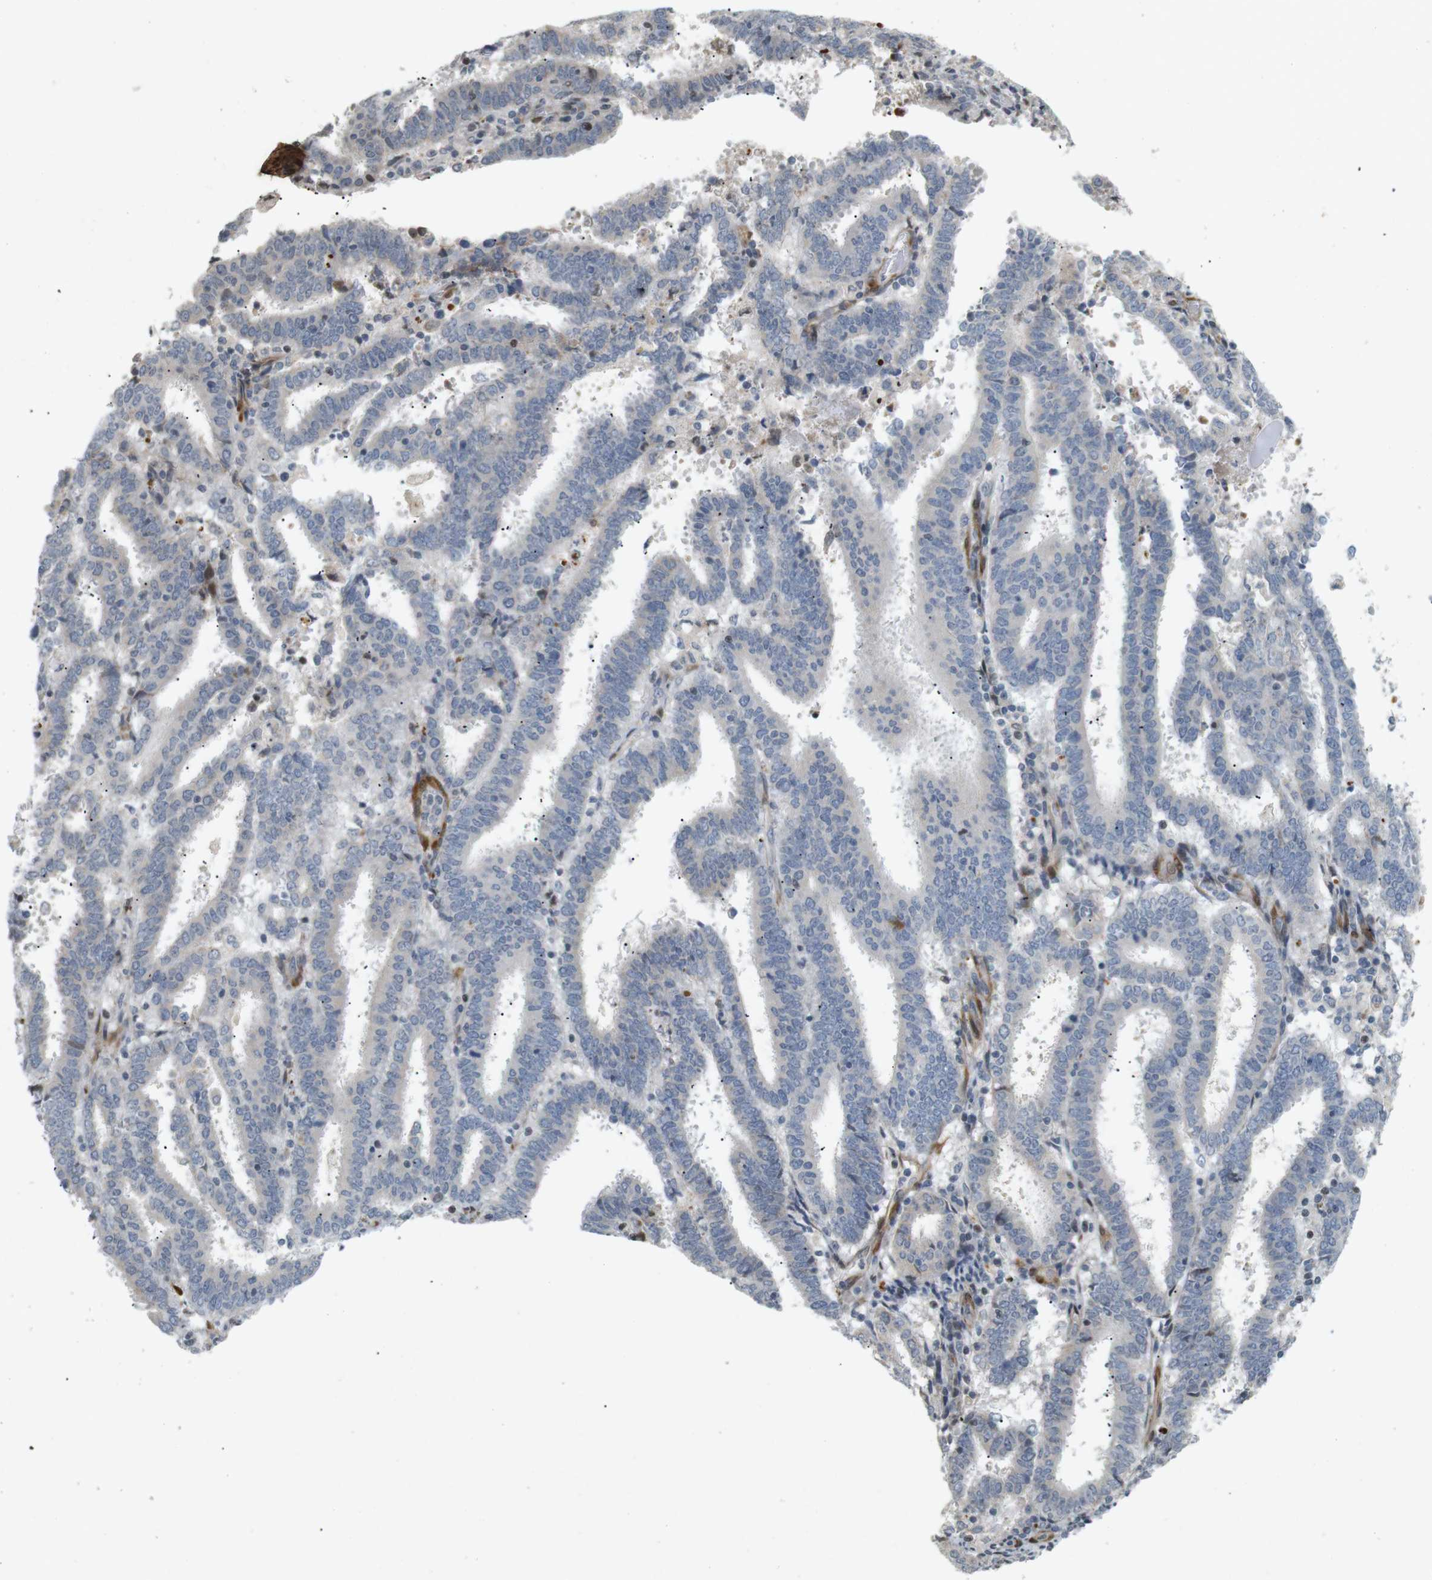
{"staining": {"intensity": "weak", "quantity": "<25%", "location": "cytoplasmic/membranous"}, "tissue": "endometrial cancer", "cell_type": "Tumor cells", "image_type": "cancer", "snomed": [{"axis": "morphology", "description": "Adenocarcinoma, NOS"}, {"axis": "topography", "description": "Uterus"}], "caption": "Image shows no significant protein expression in tumor cells of endometrial cancer.", "gene": "PPP1R14A", "patient": {"sex": "female", "age": 83}}